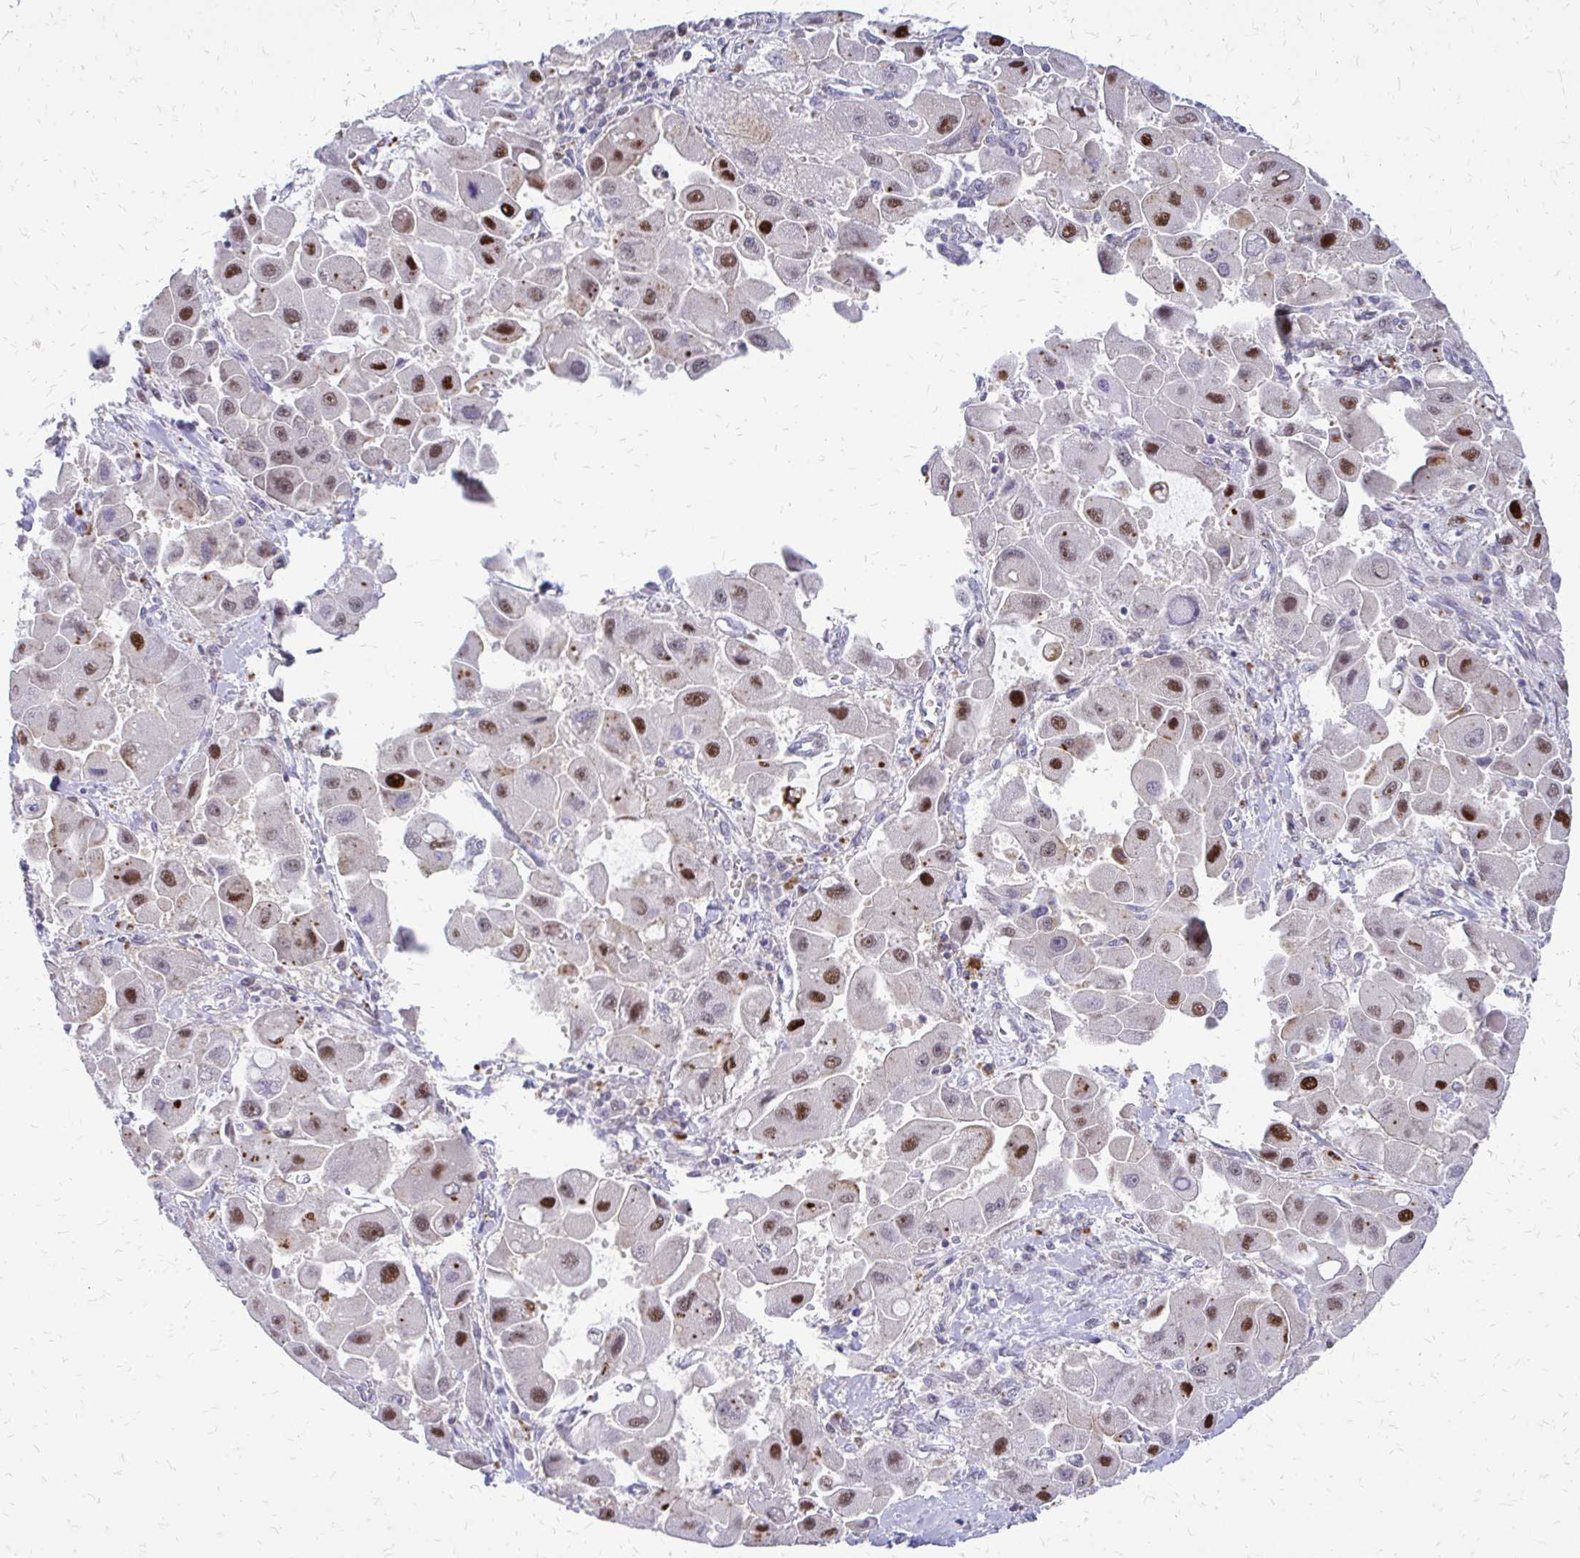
{"staining": {"intensity": "strong", "quantity": "25%-75%", "location": "nuclear"}, "tissue": "liver cancer", "cell_type": "Tumor cells", "image_type": "cancer", "snomed": [{"axis": "morphology", "description": "Carcinoma, Hepatocellular, NOS"}, {"axis": "topography", "description": "Liver"}], "caption": "The immunohistochemical stain labels strong nuclear staining in tumor cells of liver cancer (hepatocellular carcinoma) tissue. (DAB IHC with brightfield microscopy, high magnification).", "gene": "PPDPFL", "patient": {"sex": "male", "age": 24}}